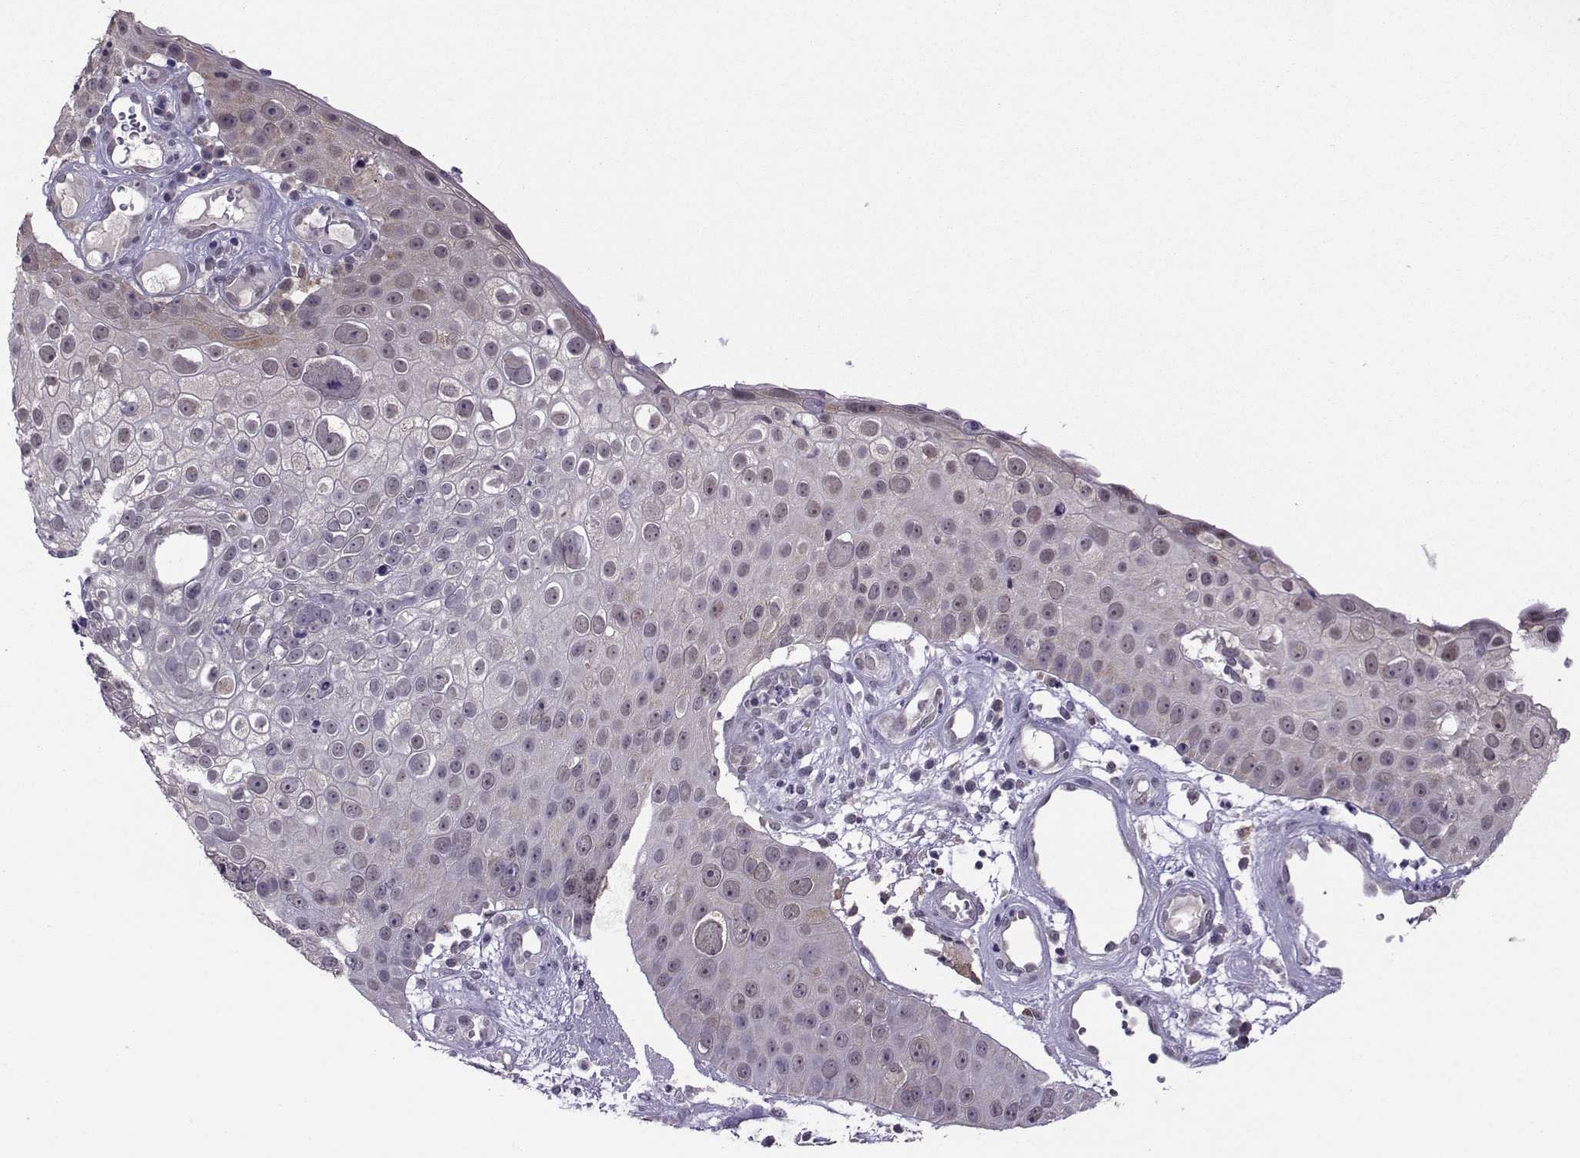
{"staining": {"intensity": "weak", "quantity": "<25%", "location": "cytoplasmic/membranous,nuclear"}, "tissue": "skin cancer", "cell_type": "Tumor cells", "image_type": "cancer", "snomed": [{"axis": "morphology", "description": "Squamous cell carcinoma, NOS"}, {"axis": "topography", "description": "Skin"}], "caption": "An image of skin cancer (squamous cell carcinoma) stained for a protein shows no brown staining in tumor cells.", "gene": "DDX20", "patient": {"sex": "male", "age": 71}}